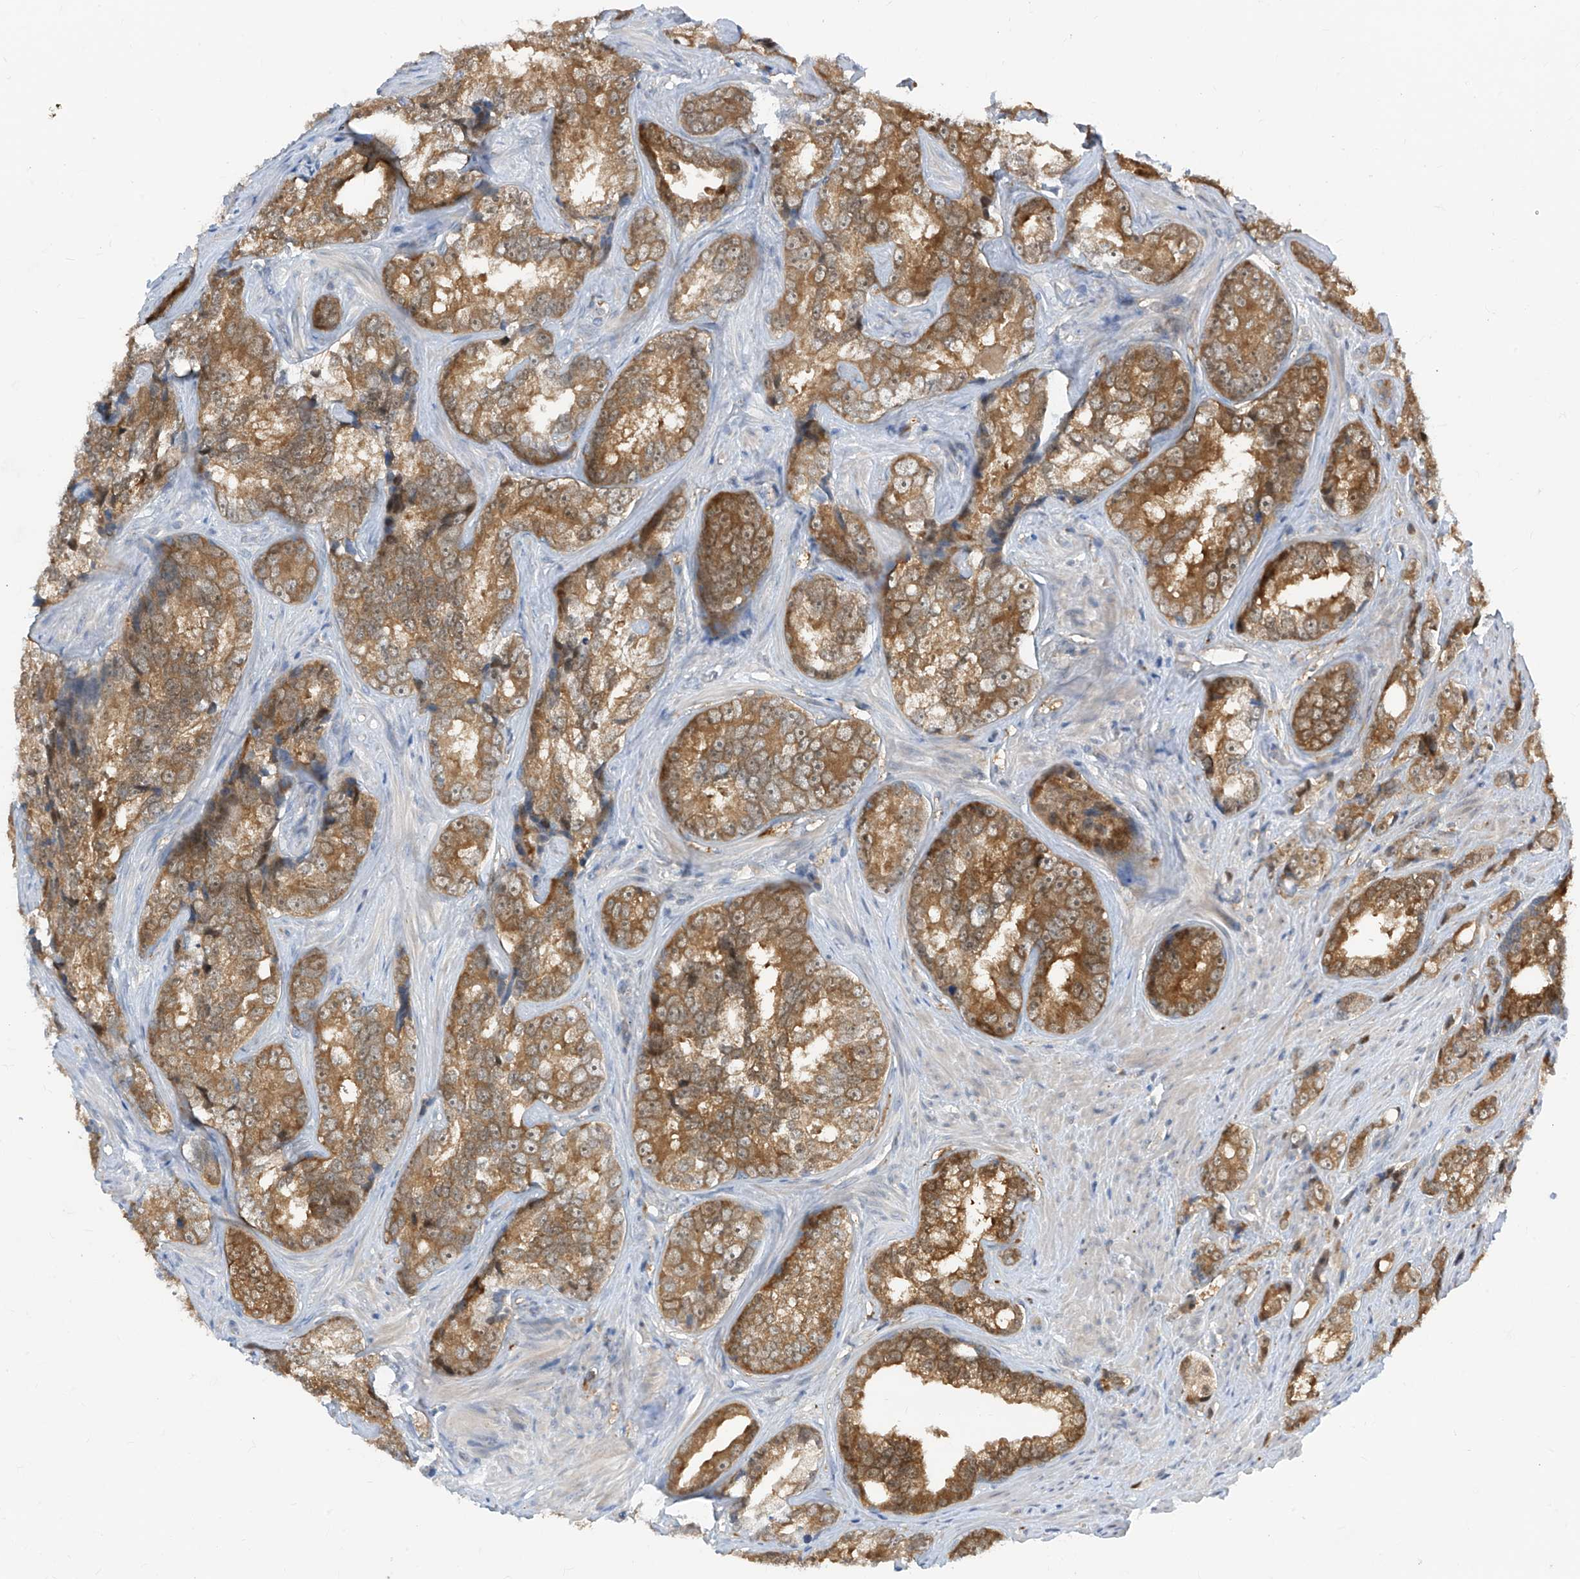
{"staining": {"intensity": "moderate", "quantity": ">75%", "location": "cytoplasmic/membranous"}, "tissue": "prostate cancer", "cell_type": "Tumor cells", "image_type": "cancer", "snomed": [{"axis": "morphology", "description": "Adenocarcinoma, High grade"}, {"axis": "topography", "description": "Prostate"}], "caption": "Prostate cancer (adenocarcinoma (high-grade)) stained with DAB IHC reveals medium levels of moderate cytoplasmic/membranous positivity in approximately >75% of tumor cells.", "gene": "TTC38", "patient": {"sex": "male", "age": 66}}